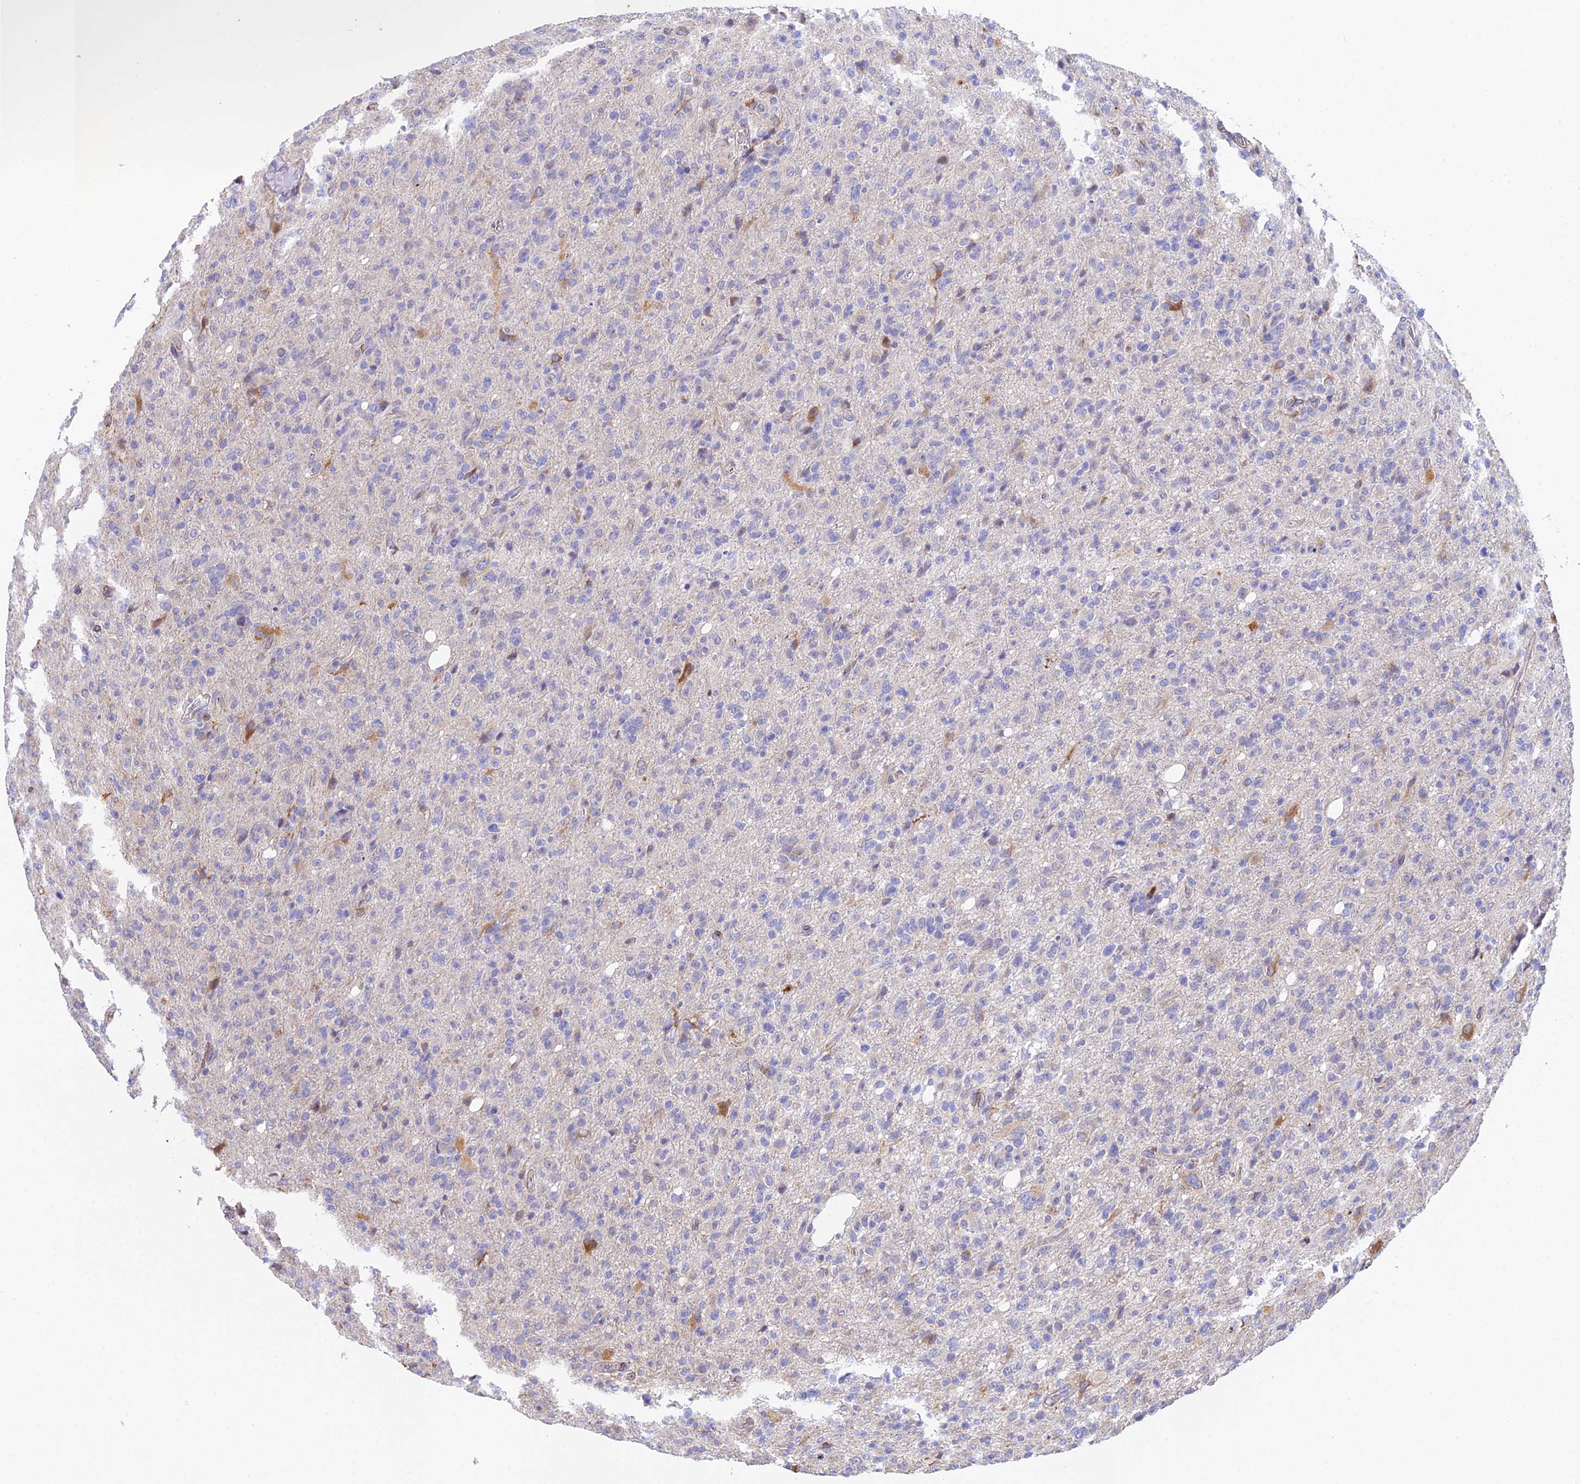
{"staining": {"intensity": "negative", "quantity": "none", "location": "none"}, "tissue": "glioma", "cell_type": "Tumor cells", "image_type": "cancer", "snomed": [{"axis": "morphology", "description": "Glioma, malignant, High grade"}, {"axis": "topography", "description": "Brain"}], "caption": "A high-resolution micrograph shows IHC staining of malignant glioma (high-grade), which shows no significant positivity in tumor cells.", "gene": "MXRA7", "patient": {"sex": "female", "age": 57}}